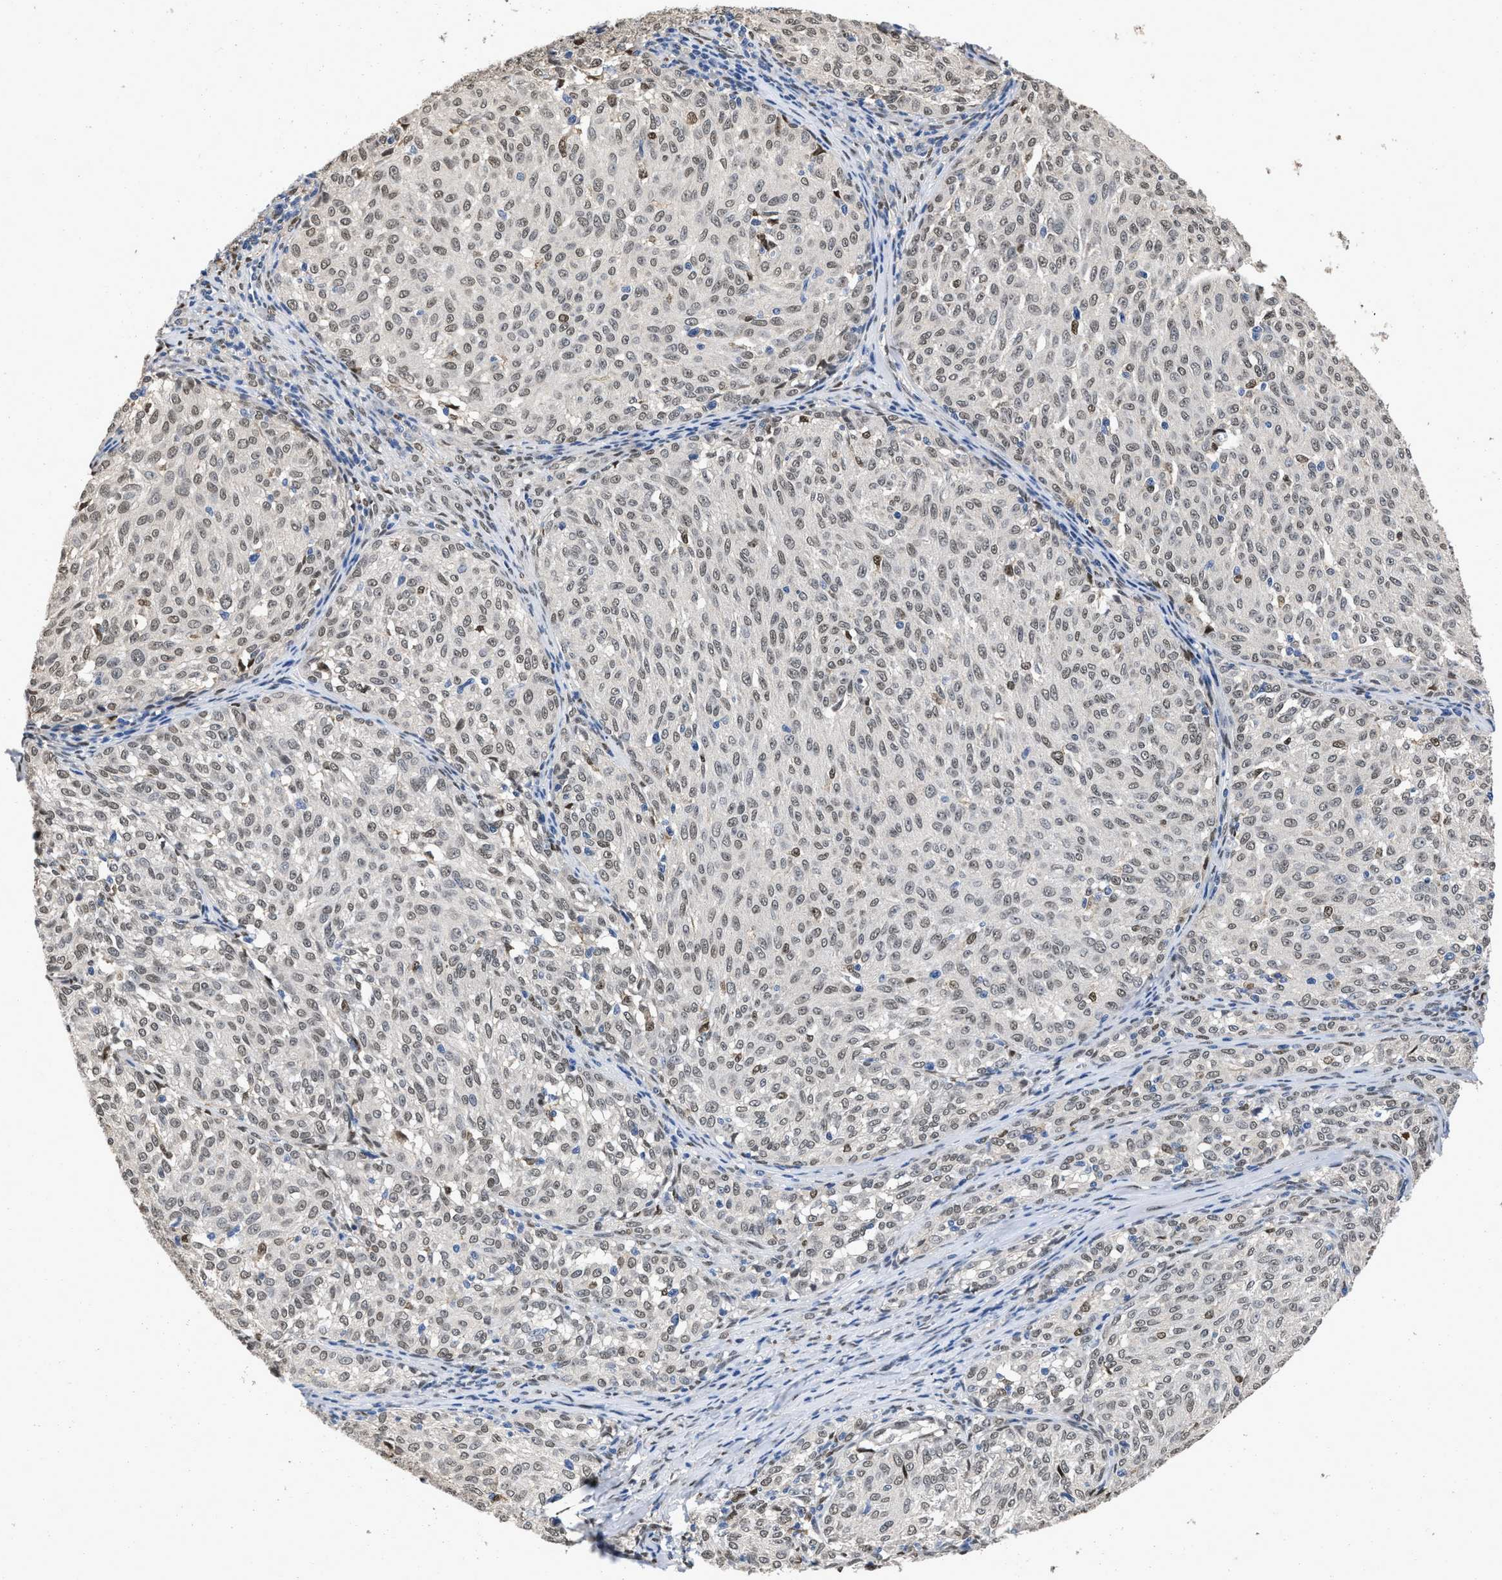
{"staining": {"intensity": "weak", "quantity": "25%-75%", "location": "nuclear"}, "tissue": "melanoma", "cell_type": "Tumor cells", "image_type": "cancer", "snomed": [{"axis": "morphology", "description": "Malignant melanoma, NOS"}, {"axis": "topography", "description": "Skin"}], "caption": "Immunohistochemistry (IHC) (DAB) staining of human melanoma shows weak nuclear protein staining in approximately 25%-75% of tumor cells.", "gene": "QKI", "patient": {"sex": "female", "age": 72}}